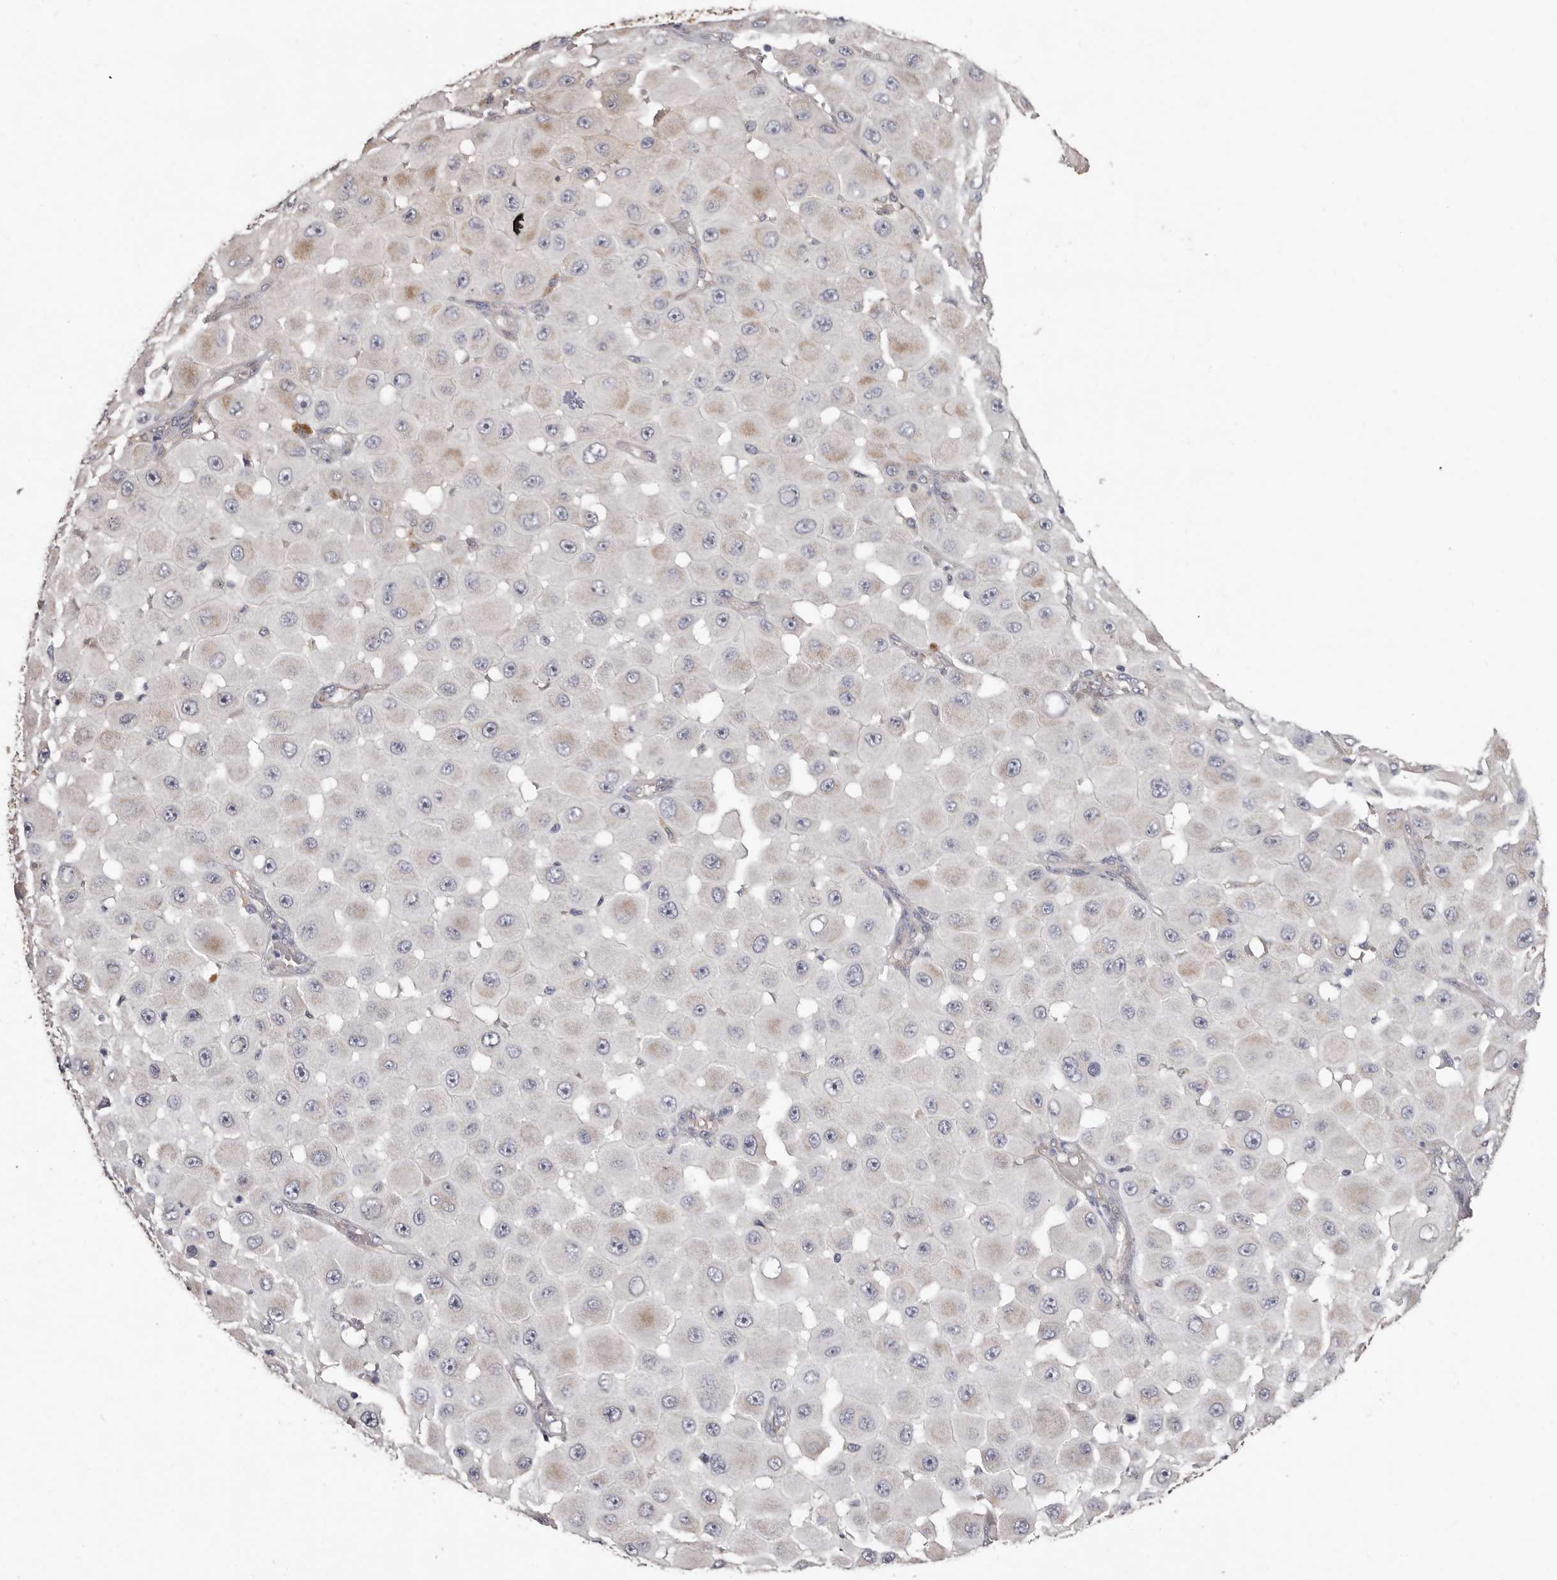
{"staining": {"intensity": "weak", "quantity": "<25%", "location": "cytoplasmic/membranous"}, "tissue": "melanoma", "cell_type": "Tumor cells", "image_type": "cancer", "snomed": [{"axis": "morphology", "description": "Malignant melanoma, NOS"}, {"axis": "topography", "description": "Skin"}], "caption": "Tumor cells are negative for protein expression in human malignant melanoma.", "gene": "SPTA1", "patient": {"sex": "female", "age": 81}}